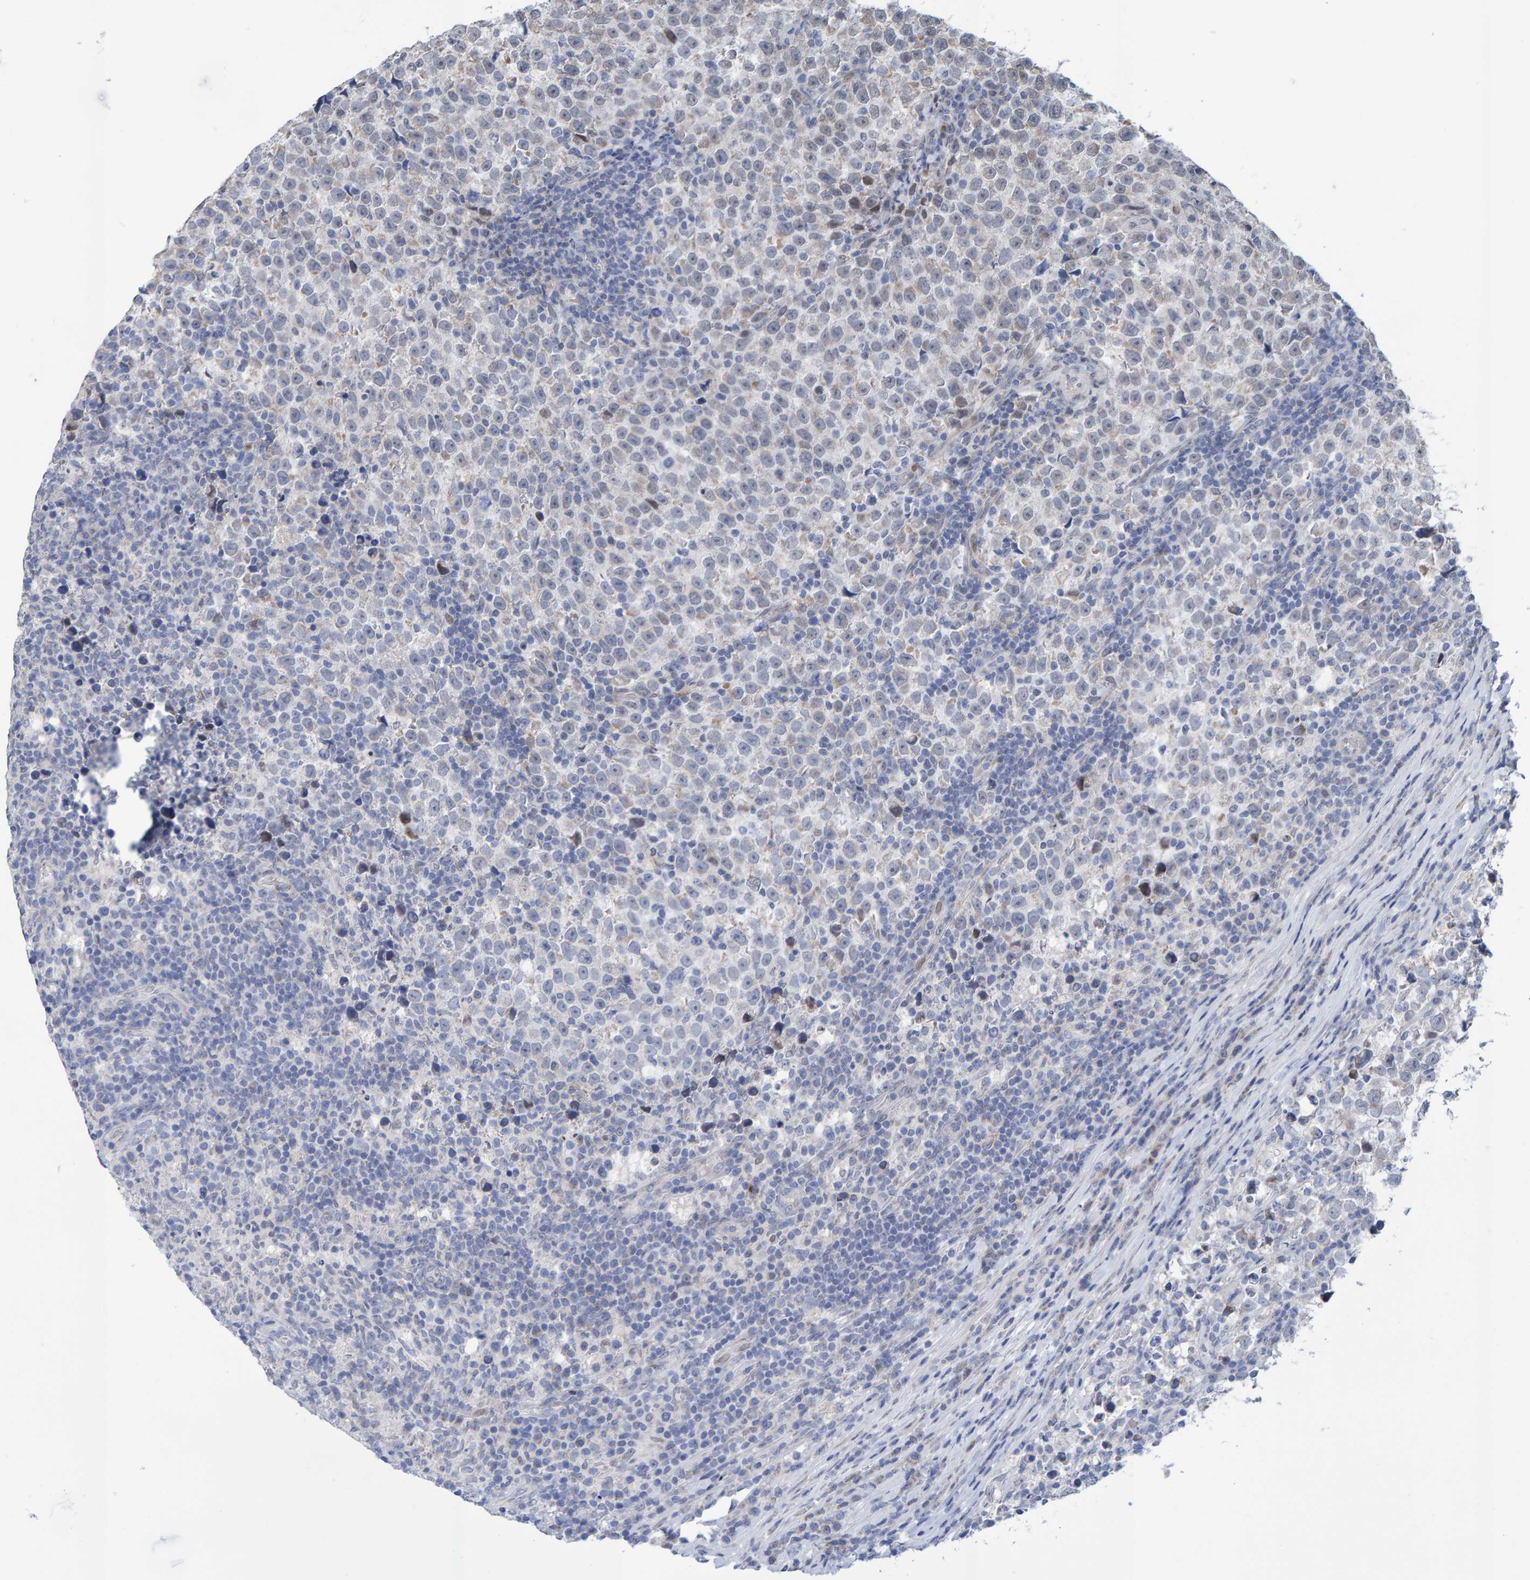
{"staining": {"intensity": "negative", "quantity": "none", "location": "none"}, "tissue": "testis cancer", "cell_type": "Tumor cells", "image_type": "cancer", "snomed": [{"axis": "morphology", "description": "Normal tissue, NOS"}, {"axis": "morphology", "description": "Seminoma, NOS"}, {"axis": "topography", "description": "Testis"}], "caption": "IHC histopathology image of testis seminoma stained for a protein (brown), which demonstrates no positivity in tumor cells.", "gene": "USP43", "patient": {"sex": "male", "age": 43}}